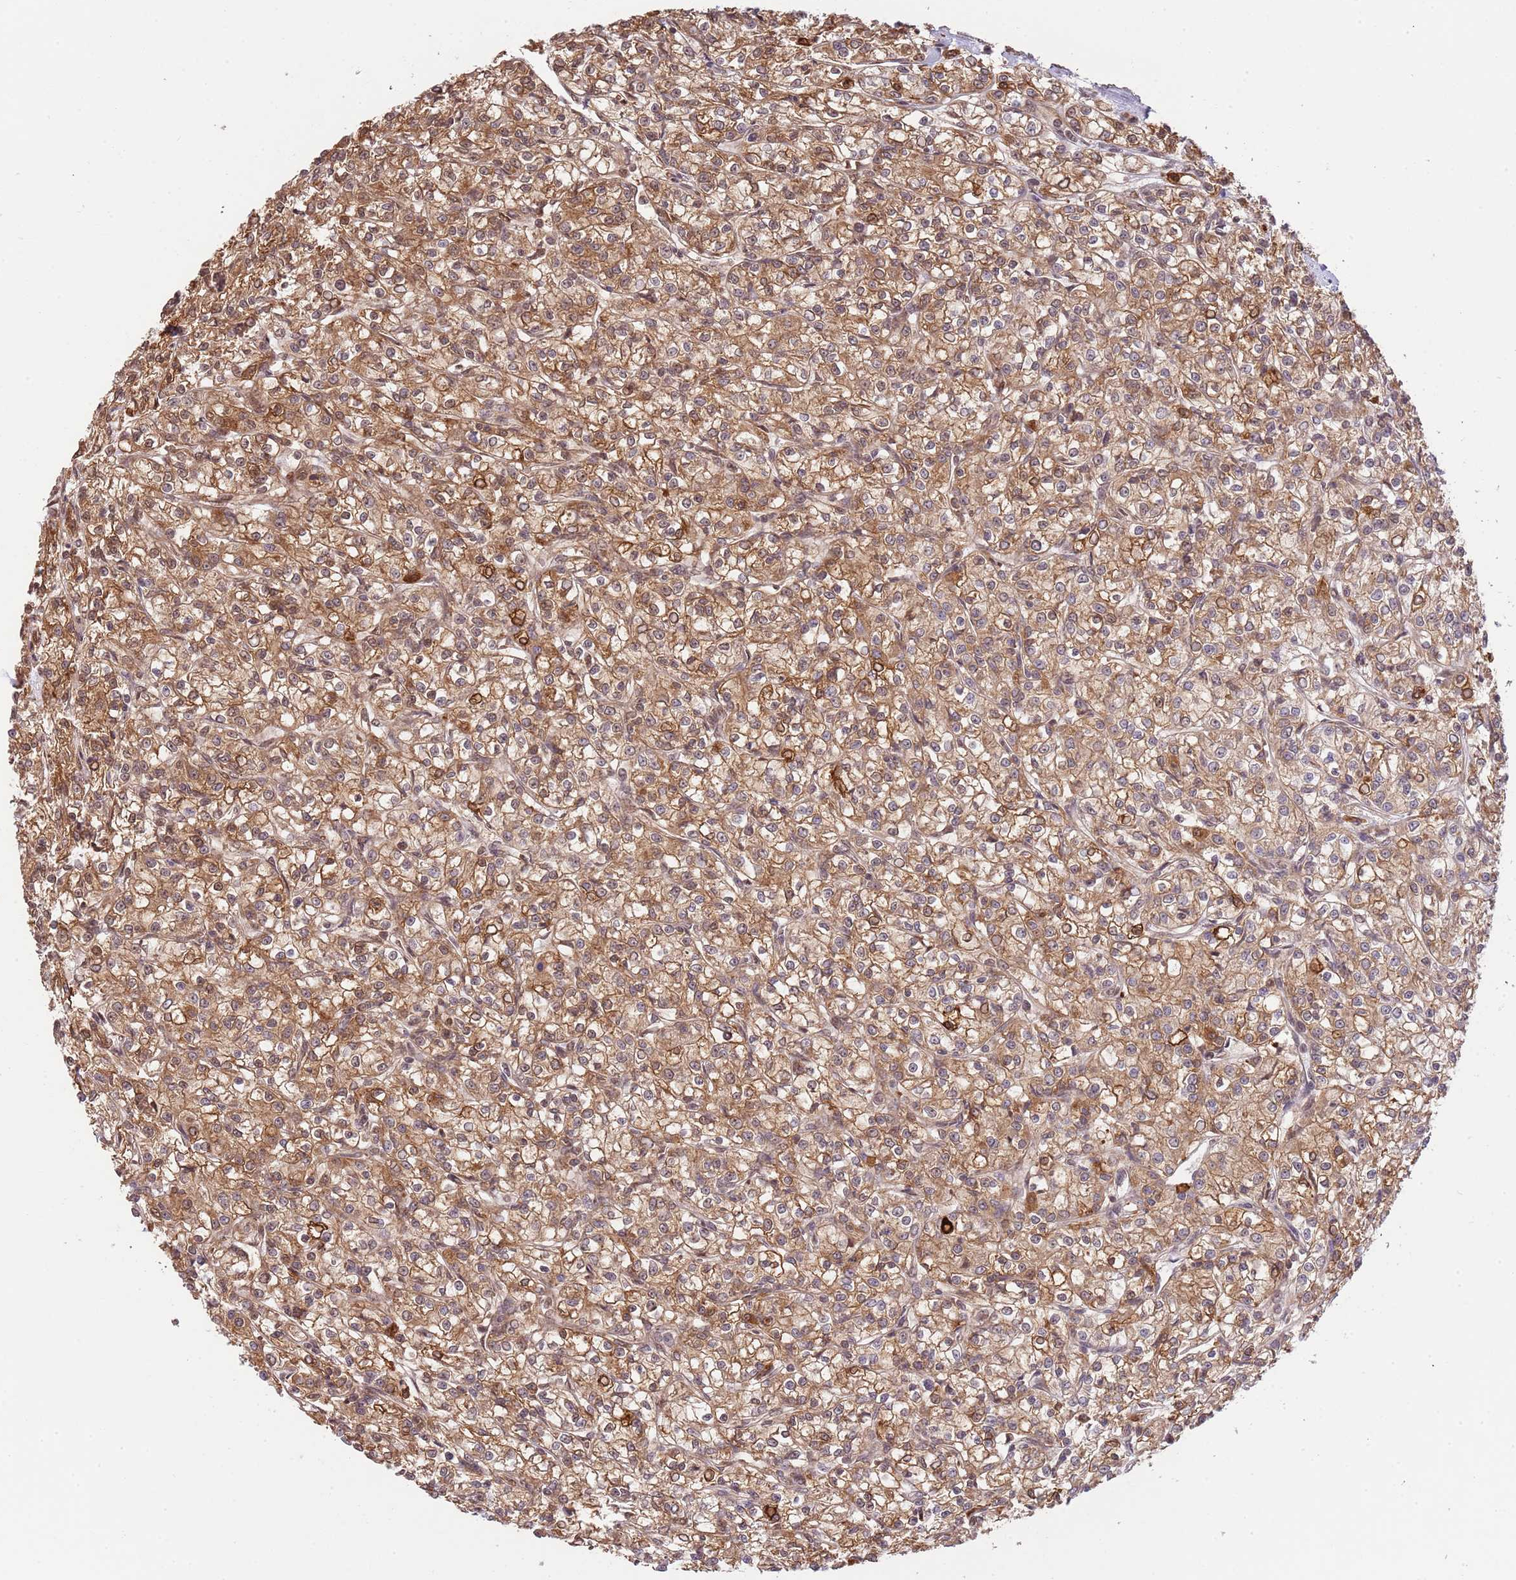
{"staining": {"intensity": "moderate", "quantity": ">75%", "location": "cytoplasmic/membranous,nuclear"}, "tissue": "renal cancer", "cell_type": "Tumor cells", "image_type": "cancer", "snomed": [{"axis": "morphology", "description": "Adenocarcinoma, NOS"}, {"axis": "topography", "description": "Kidney"}], "caption": "A medium amount of moderate cytoplasmic/membranous and nuclear staining is seen in about >75% of tumor cells in renal adenocarcinoma tissue. The protein of interest is shown in brown color, while the nuclei are stained blue.", "gene": "PLSCR5", "patient": {"sex": "female", "age": 59}}